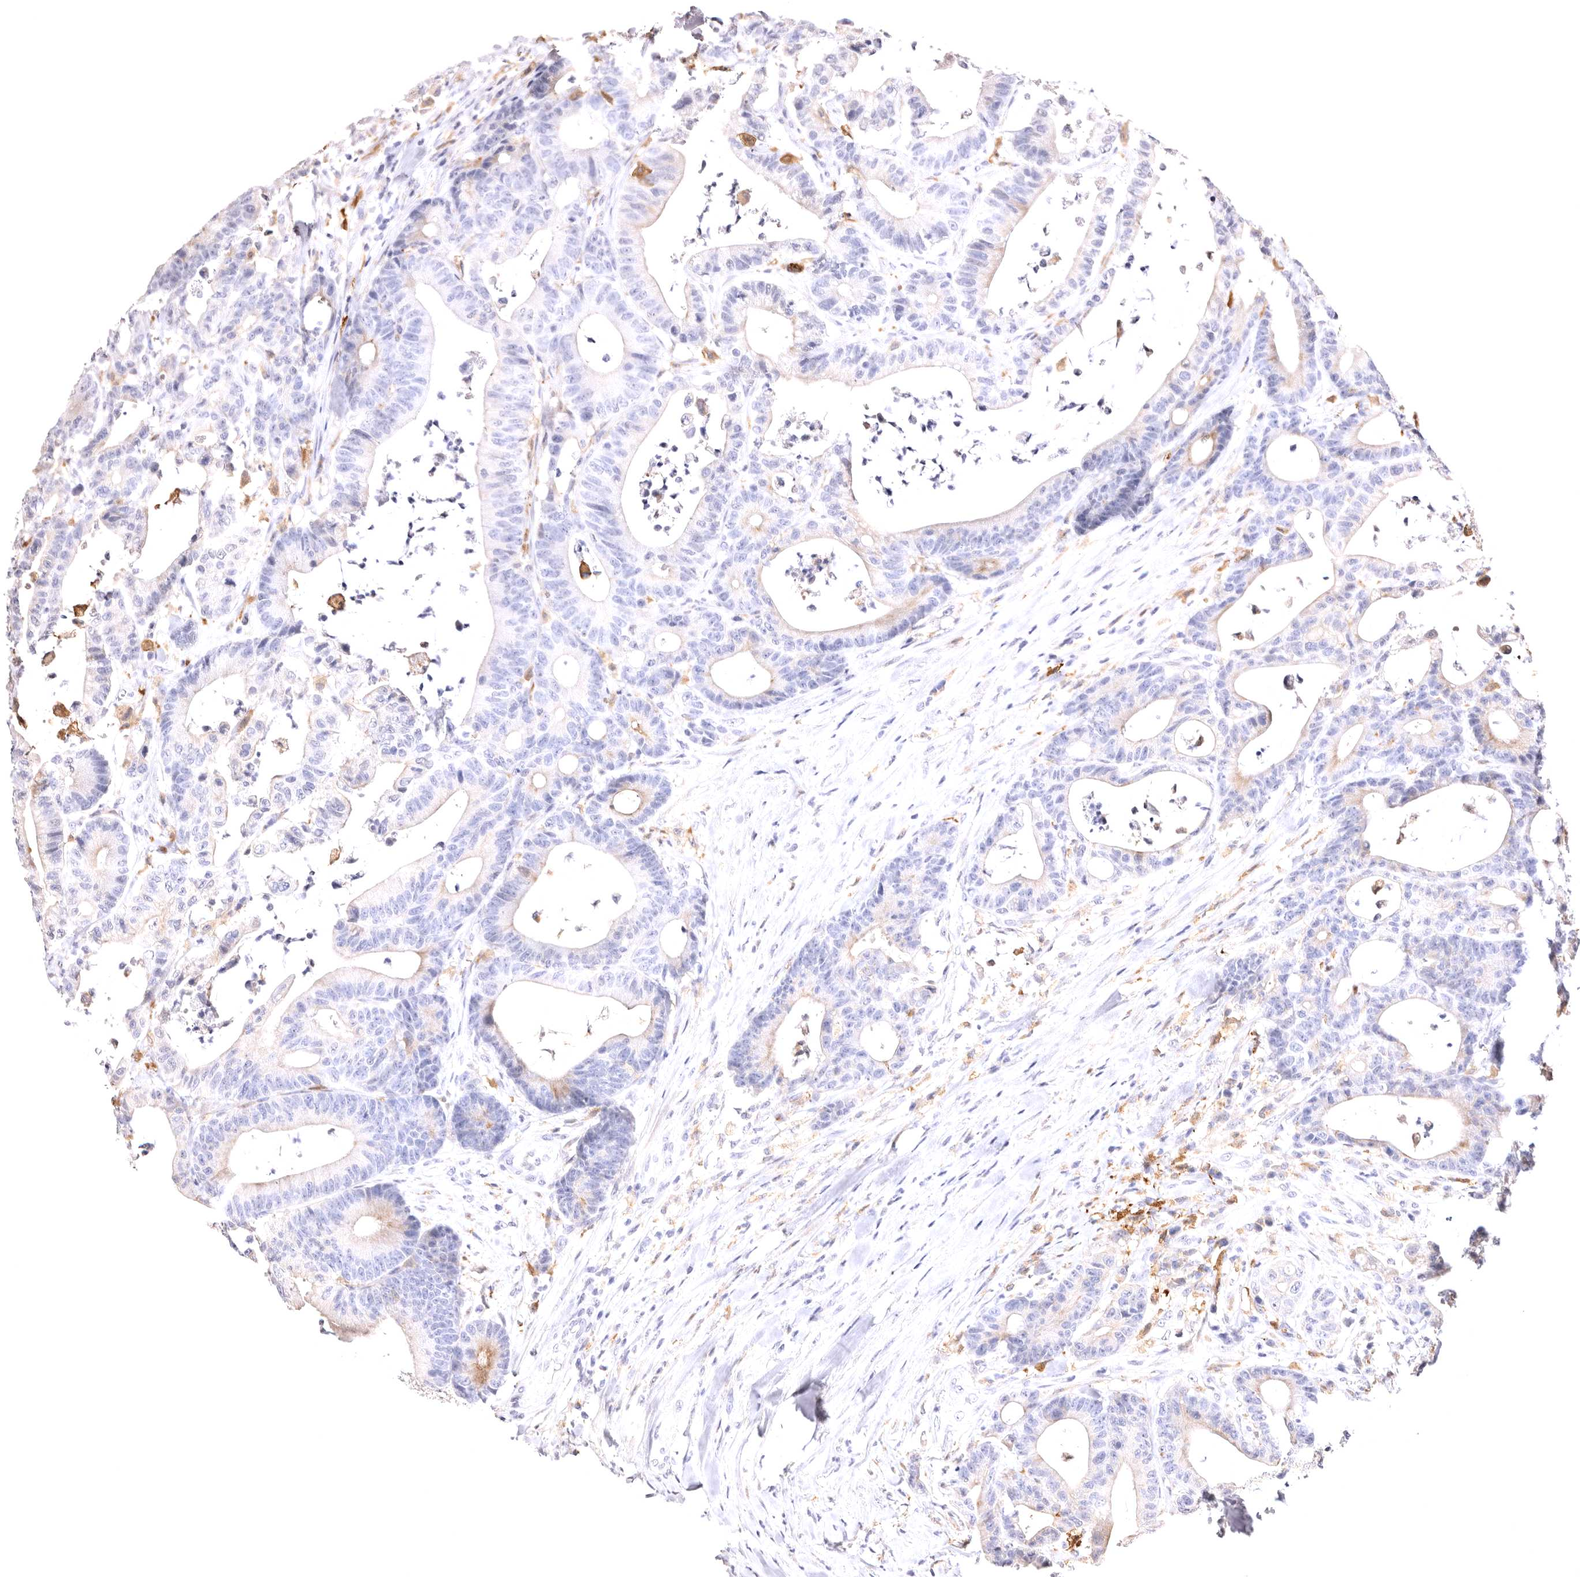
{"staining": {"intensity": "weak", "quantity": "<25%", "location": "cytoplasmic/membranous"}, "tissue": "colorectal cancer", "cell_type": "Tumor cells", "image_type": "cancer", "snomed": [{"axis": "morphology", "description": "Adenocarcinoma, NOS"}, {"axis": "topography", "description": "Colon"}], "caption": "Human adenocarcinoma (colorectal) stained for a protein using immunohistochemistry reveals no positivity in tumor cells.", "gene": "VPS45", "patient": {"sex": "female", "age": 84}}